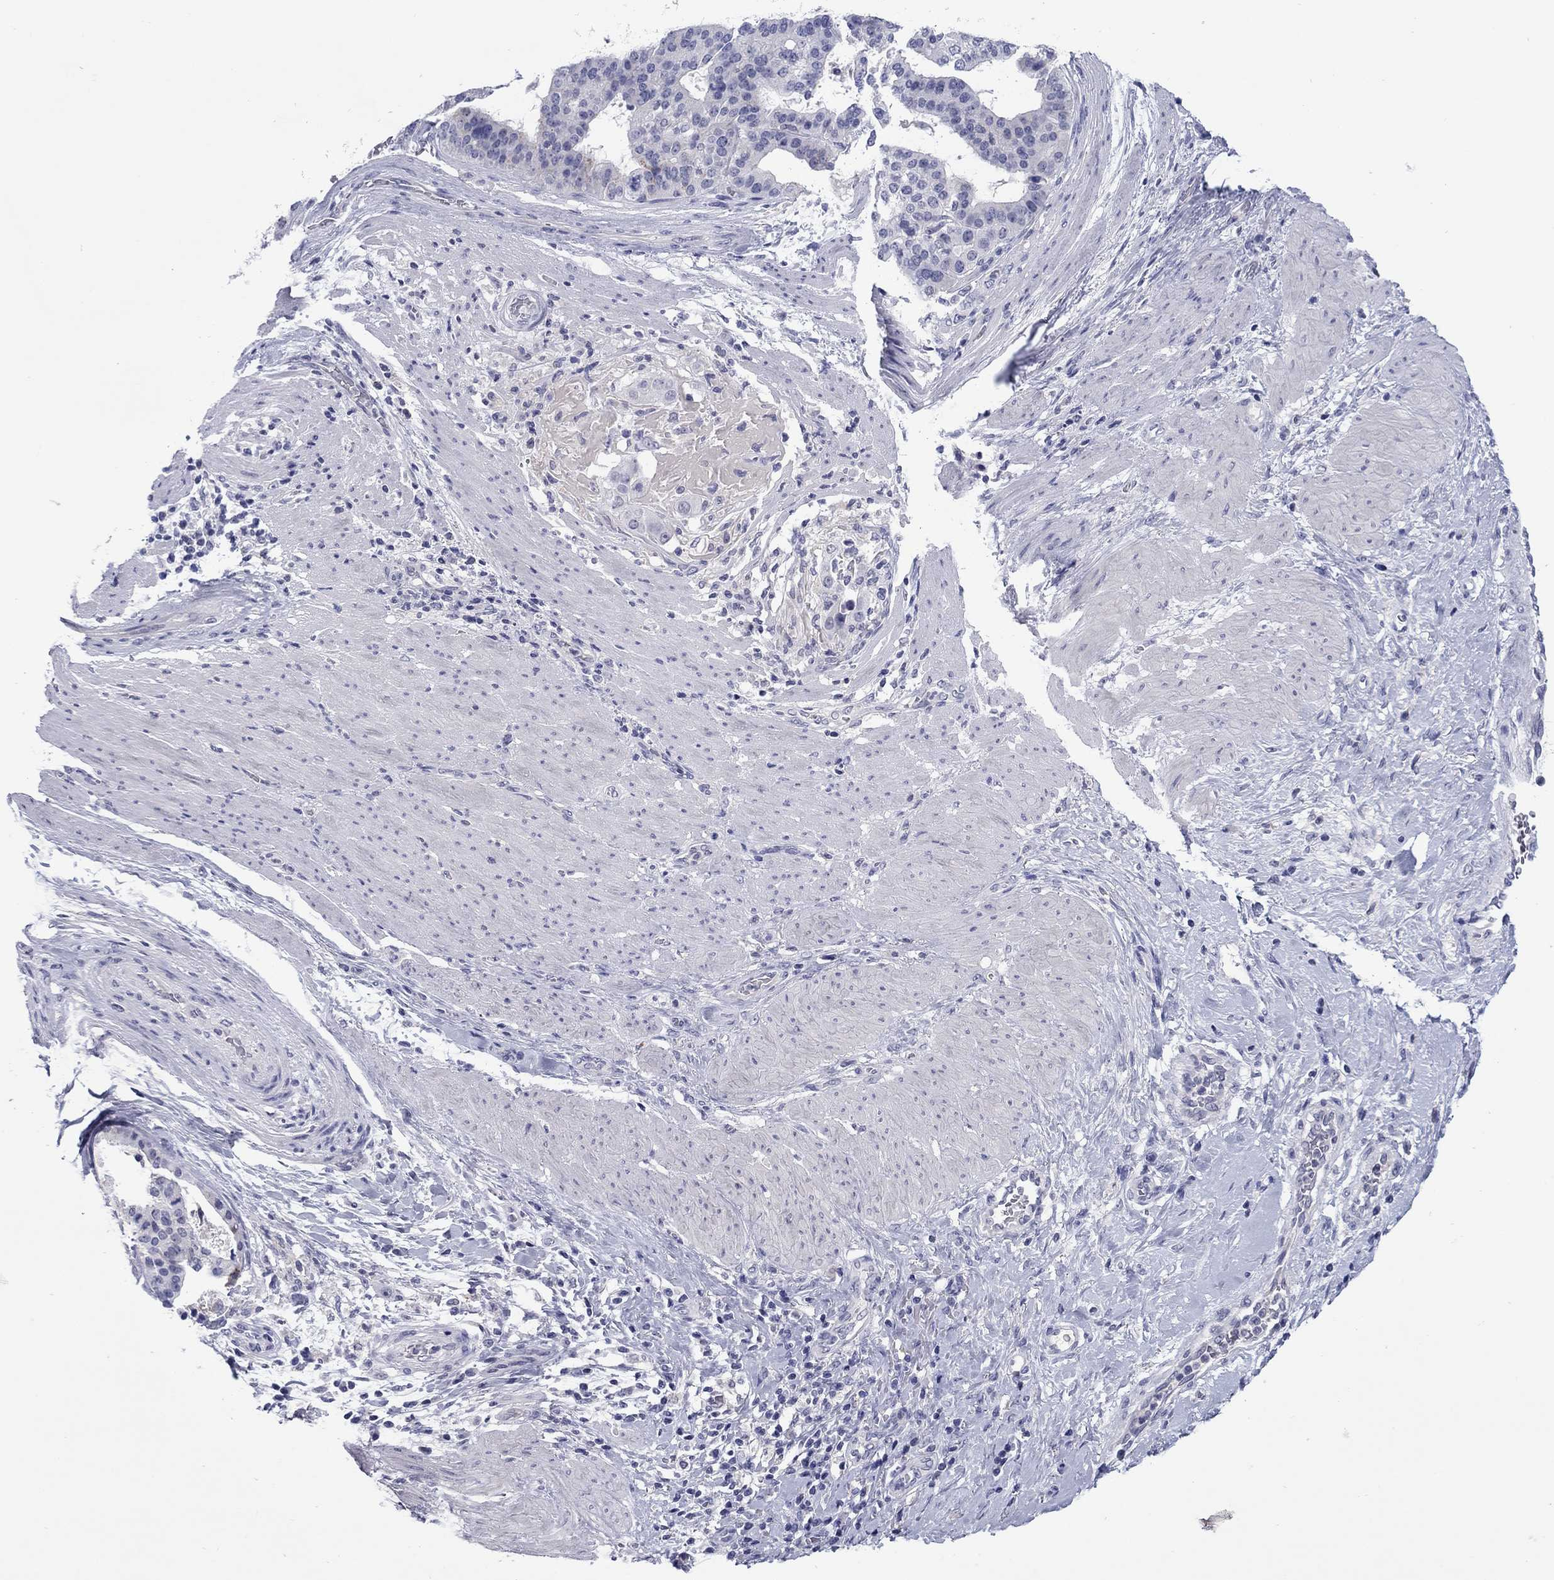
{"staining": {"intensity": "negative", "quantity": "none", "location": "none"}, "tissue": "stomach cancer", "cell_type": "Tumor cells", "image_type": "cancer", "snomed": [{"axis": "morphology", "description": "Adenocarcinoma, NOS"}, {"axis": "topography", "description": "Stomach"}], "caption": "The immunohistochemistry photomicrograph has no significant staining in tumor cells of adenocarcinoma (stomach) tissue.", "gene": "TCFL5", "patient": {"sex": "male", "age": 48}}